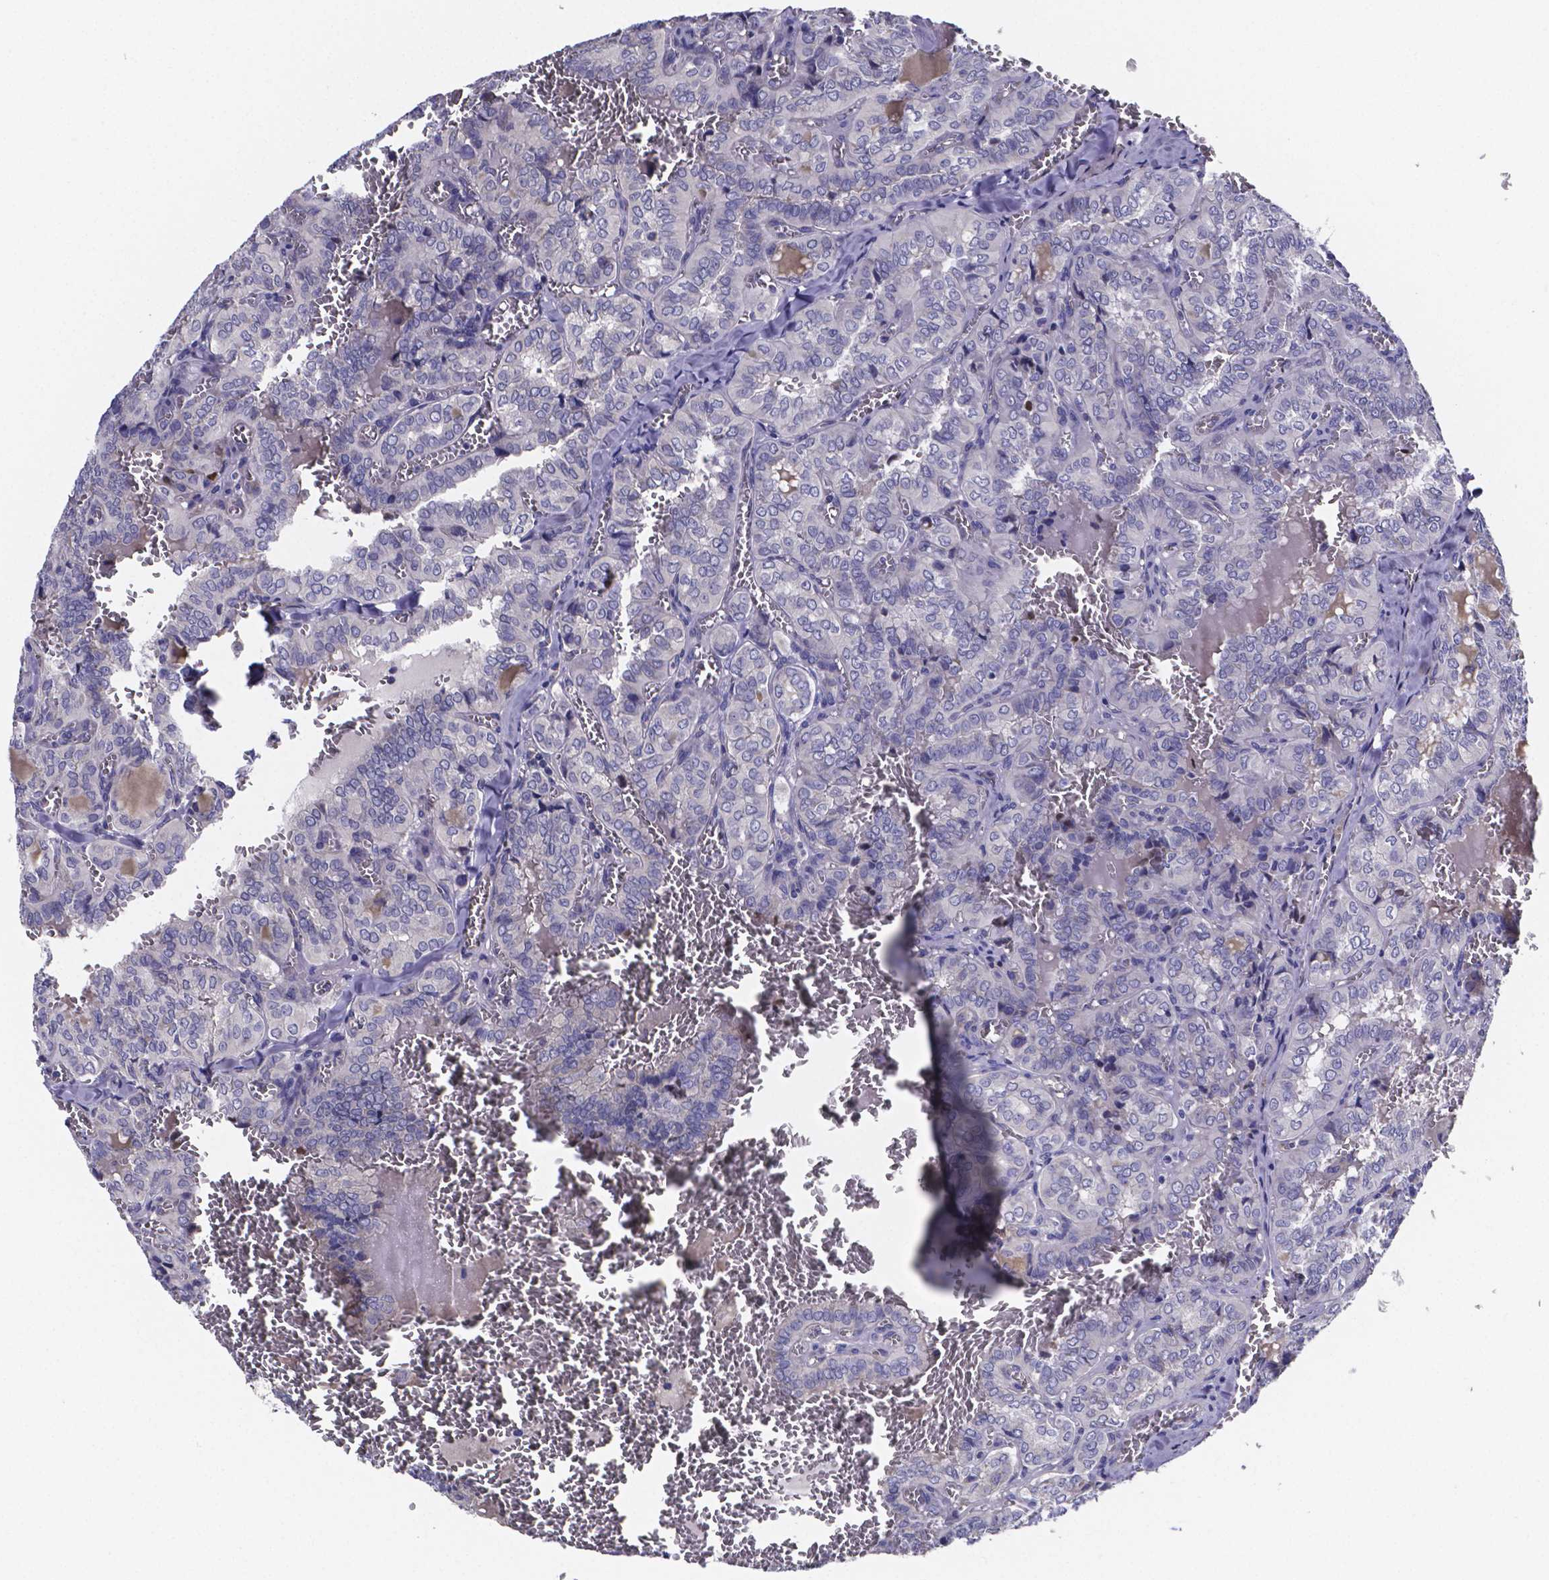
{"staining": {"intensity": "negative", "quantity": "none", "location": "none"}, "tissue": "thyroid cancer", "cell_type": "Tumor cells", "image_type": "cancer", "snomed": [{"axis": "morphology", "description": "Papillary adenocarcinoma, NOS"}, {"axis": "topography", "description": "Thyroid gland"}], "caption": "The IHC image has no significant expression in tumor cells of thyroid cancer (papillary adenocarcinoma) tissue. Brightfield microscopy of immunohistochemistry stained with DAB (3,3'-diaminobenzidine) (brown) and hematoxylin (blue), captured at high magnification.", "gene": "SFRP4", "patient": {"sex": "female", "age": 41}}